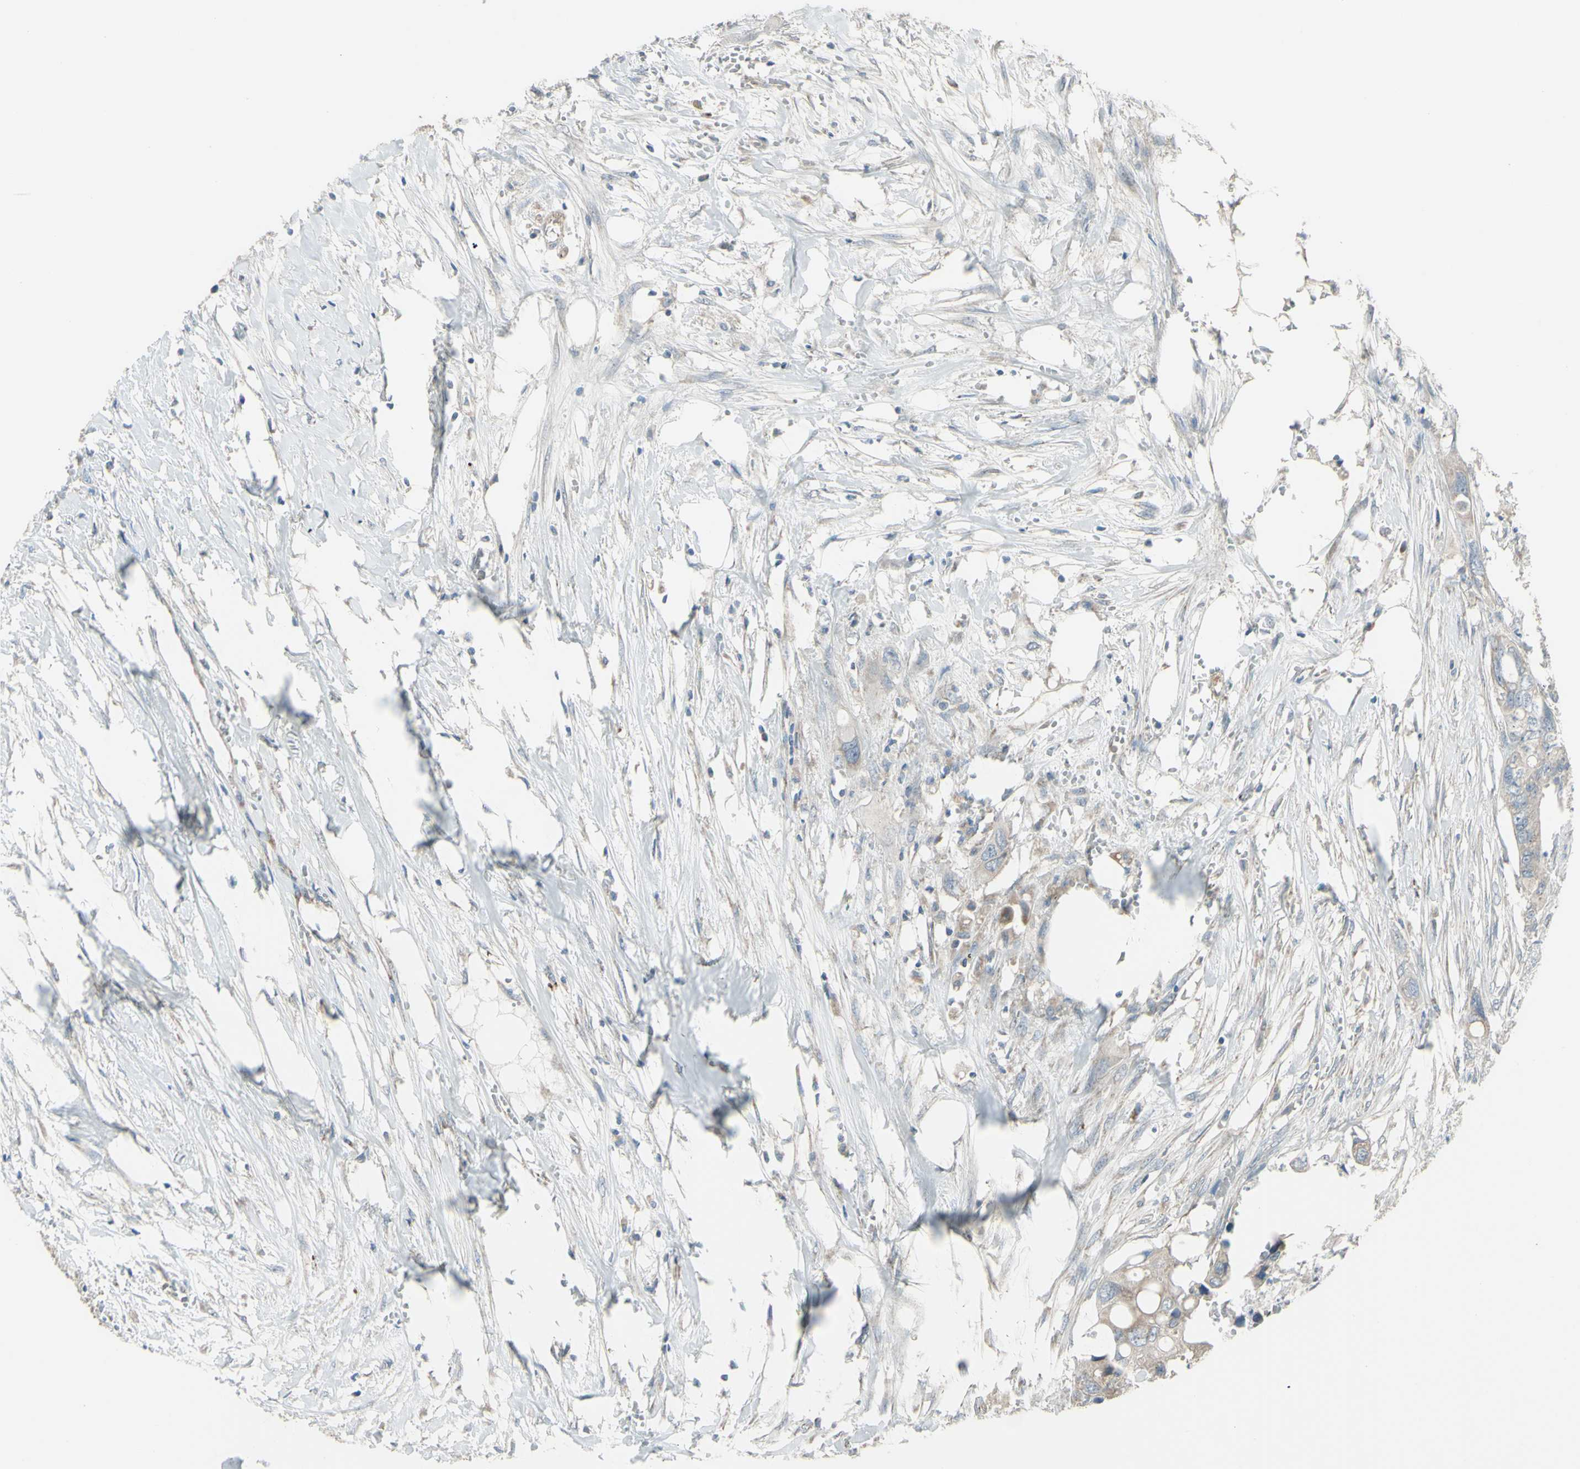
{"staining": {"intensity": "weak", "quantity": ">75%", "location": "cytoplasmic/membranous"}, "tissue": "colorectal cancer", "cell_type": "Tumor cells", "image_type": "cancer", "snomed": [{"axis": "morphology", "description": "Adenocarcinoma, NOS"}, {"axis": "topography", "description": "Colon"}], "caption": "This is a micrograph of IHC staining of colorectal adenocarcinoma, which shows weak expression in the cytoplasmic/membranous of tumor cells.", "gene": "FAM171B", "patient": {"sex": "female", "age": 57}}